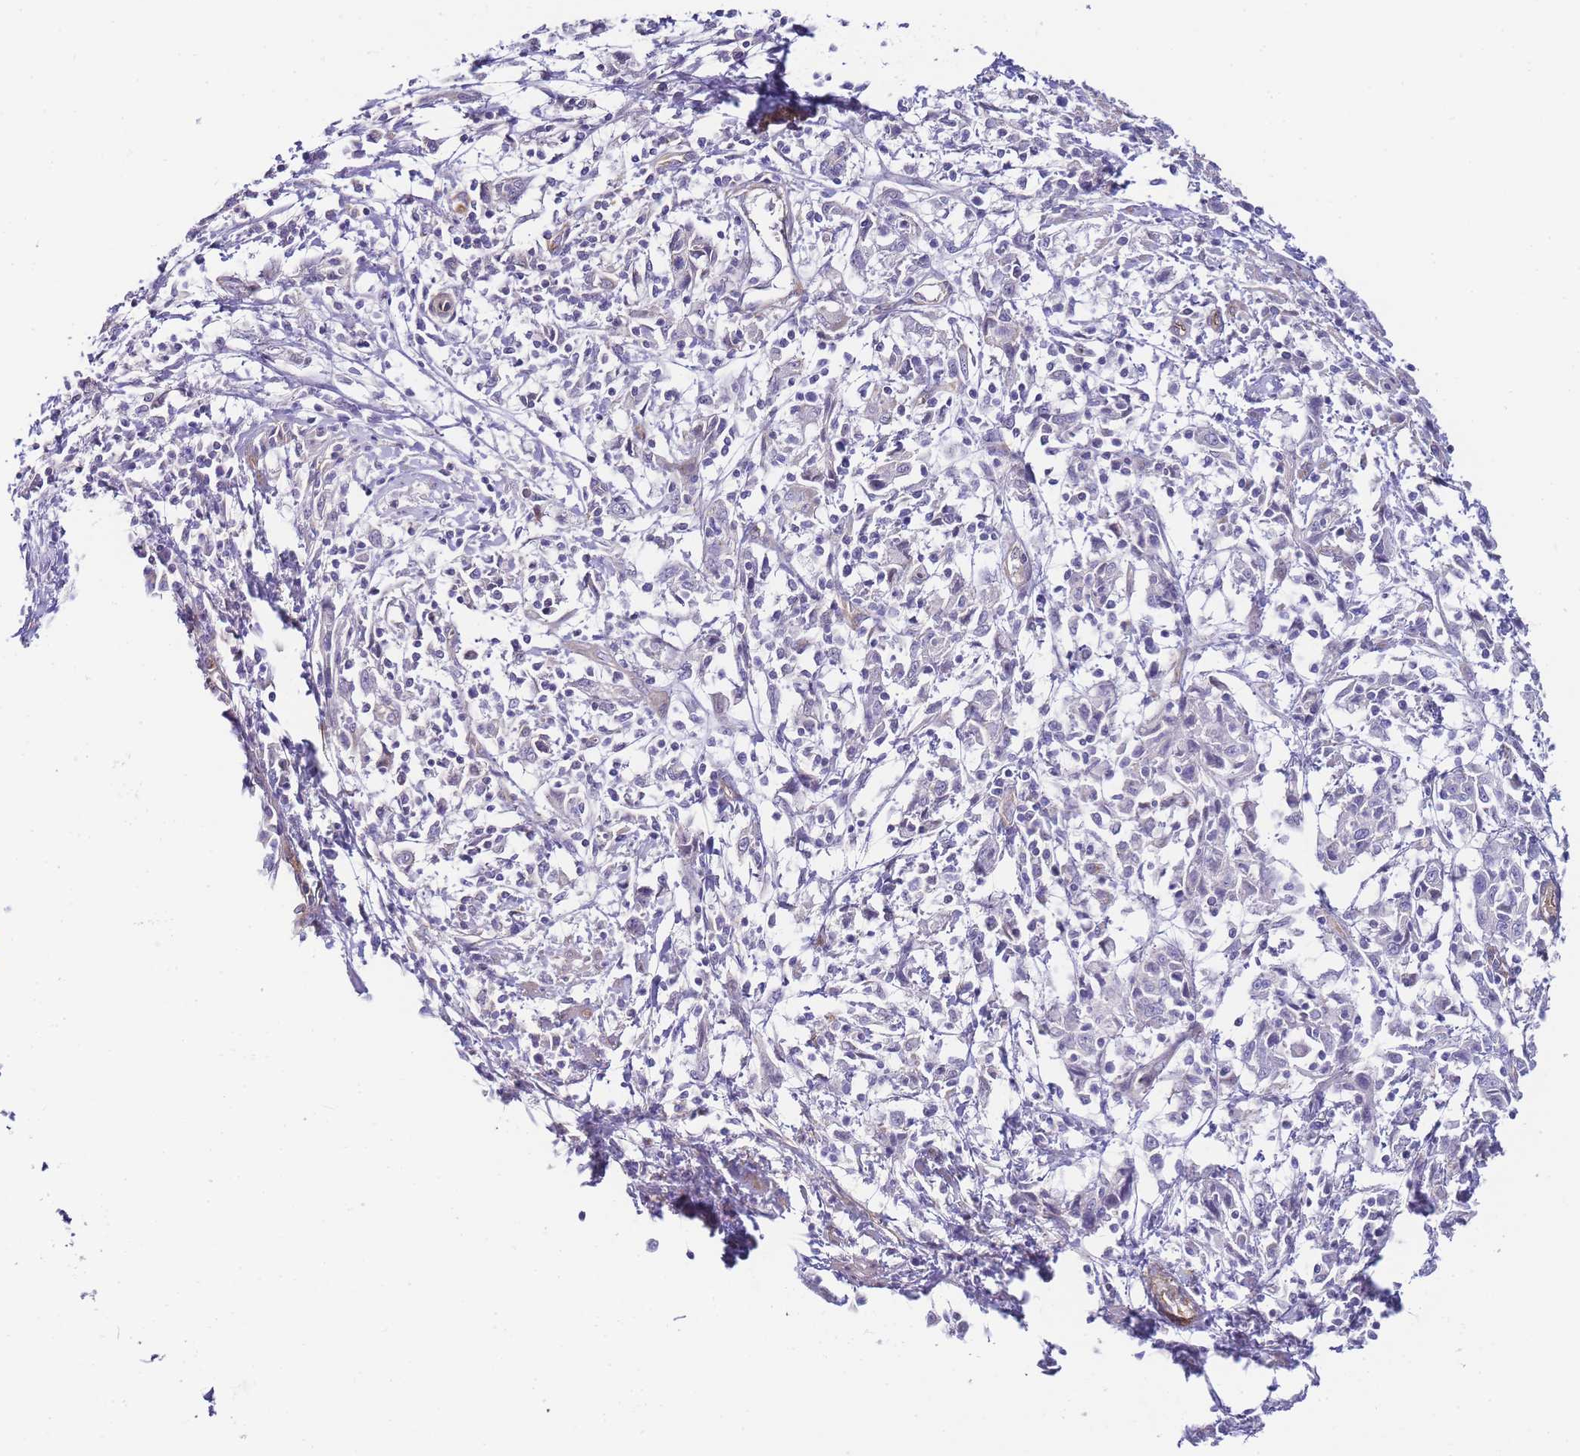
{"staining": {"intensity": "negative", "quantity": "none", "location": "none"}, "tissue": "cervical cancer", "cell_type": "Tumor cells", "image_type": "cancer", "snomed": [{"axis": "morphology", "description": "Squamous cell carcinoma, NOS"}, {"axis": "topography", "description": "Cervix"}], "caption": "Cervical squamous cell carcinoma was stained to show a protein in brown. There is no significant expression in tumor cells.", "gene": "PDCD7", "patient": {"sex": "female", "age": 46}}